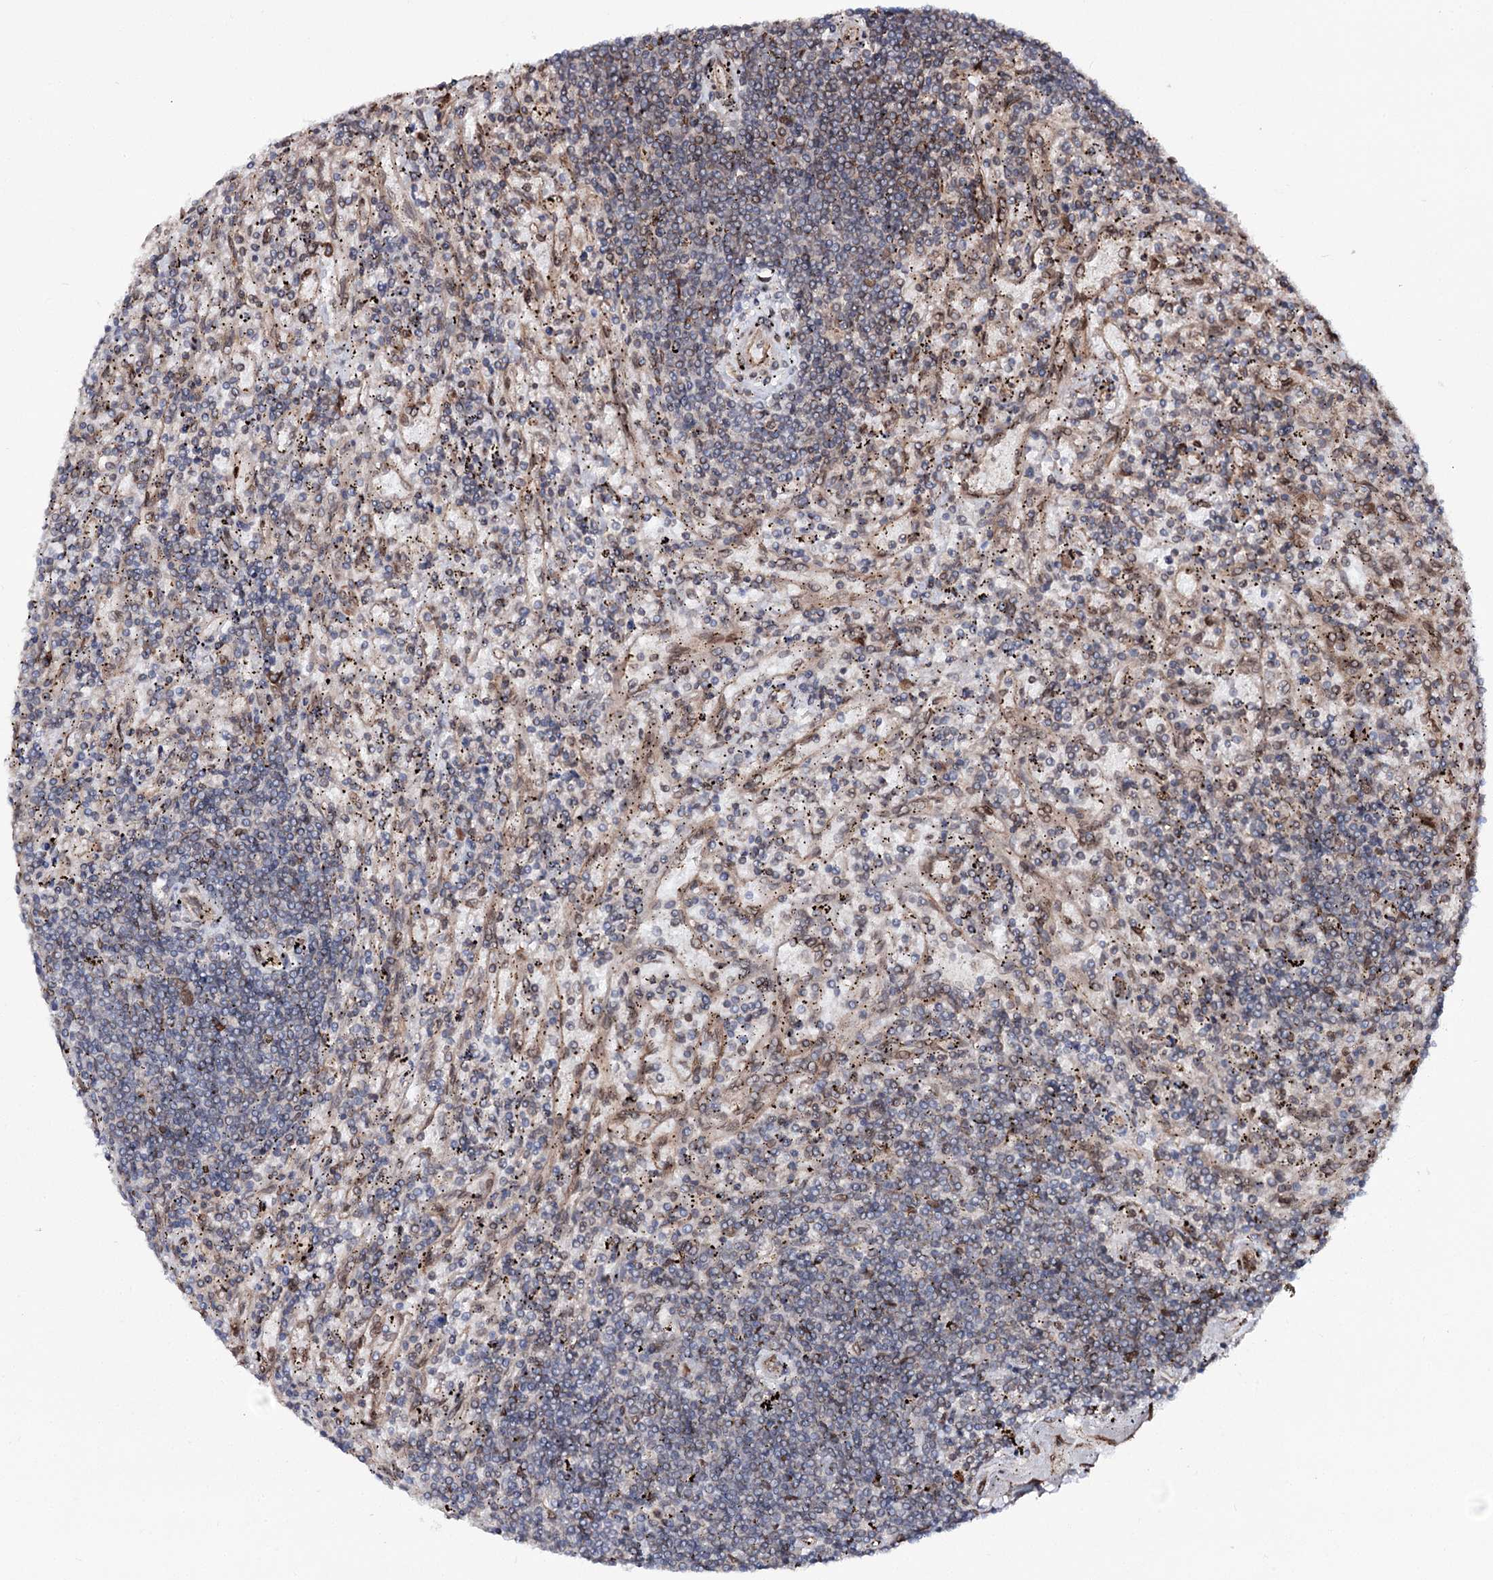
{"staining": {"intensity": "negative", "quantity": "none", "location": "none"}, "tissue": "lymphoma", "cell_type": "Tumor cells", "image_type": "cancer", "snomed": [{"axis": "morphology", "description": "Malignant lymphoma, non-Hodgkin's type, Low grade"}, {"axis": "topography", "description": "Spleen"}], "caption": "High magnification brightfield microscopy of lymphoma stained with DAB (brown) and counterstained with hematoxylin (blue): tumor cells show no significant staining.", "gene": "FGFR1OP2", "patient": {"sex": "male", "age": 76}}